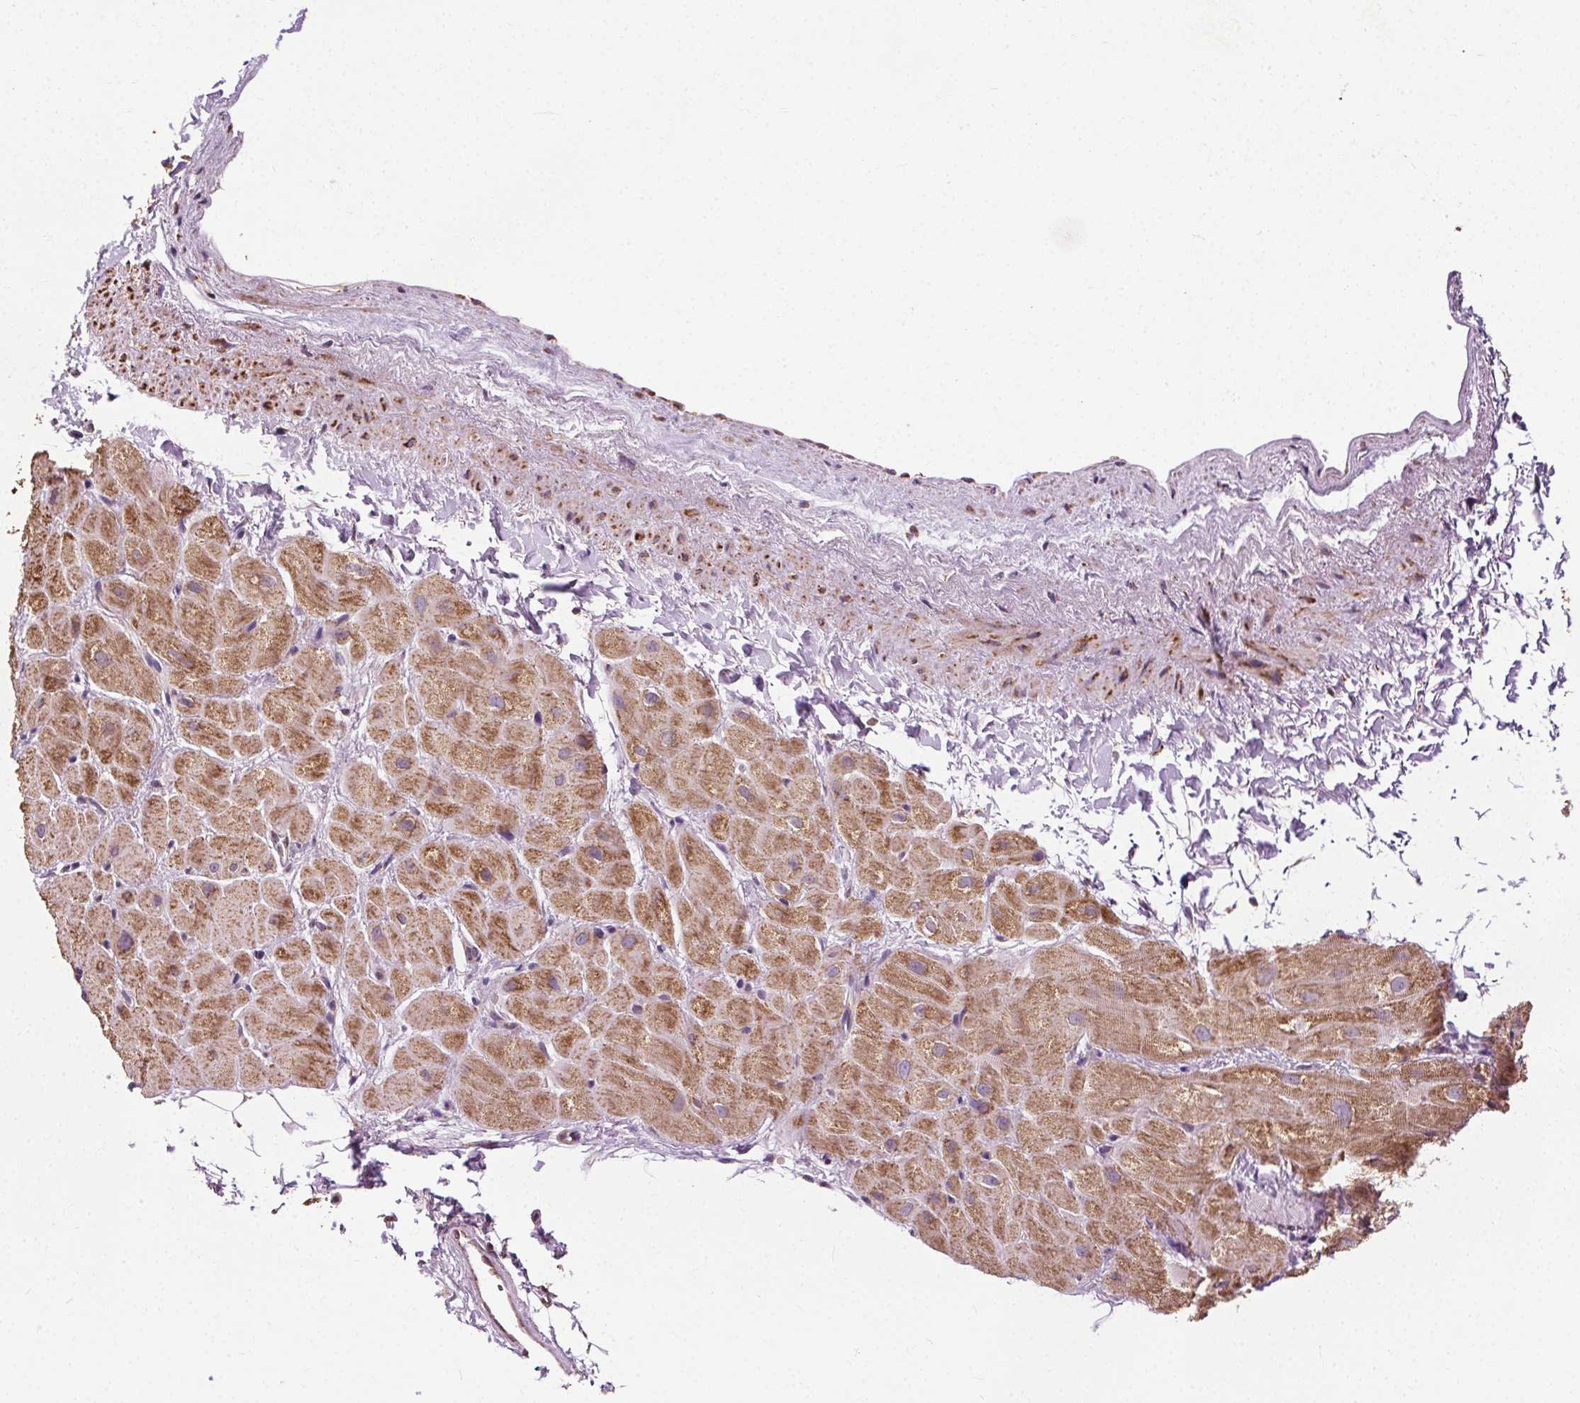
{"staining": {"intensity": "moderate", "quantity": ">75%", "location": "cytoplasmic/membranous"}, "tissue": "heart muscle", "cell_type": "Cardiomyocytes", "image_type": "normal", "snomed": [{"axis": "morphology", "description": "Normal tissue, NOS"}, {"axis": "topography", "description": "Heart"}], "caption": "Unremarkable heart muscle was stained to show a protein in brown. There is medium levels of moderate cytoplasmic/membranous expression in approximately >75% of cardiomyocytes. (Stains: DAB in brown, nuclei in blue, Microscopy: brightfield microscopy at high magnification).", "gene": "LFNG", "patient": {"sex": "male", "age": 62}}